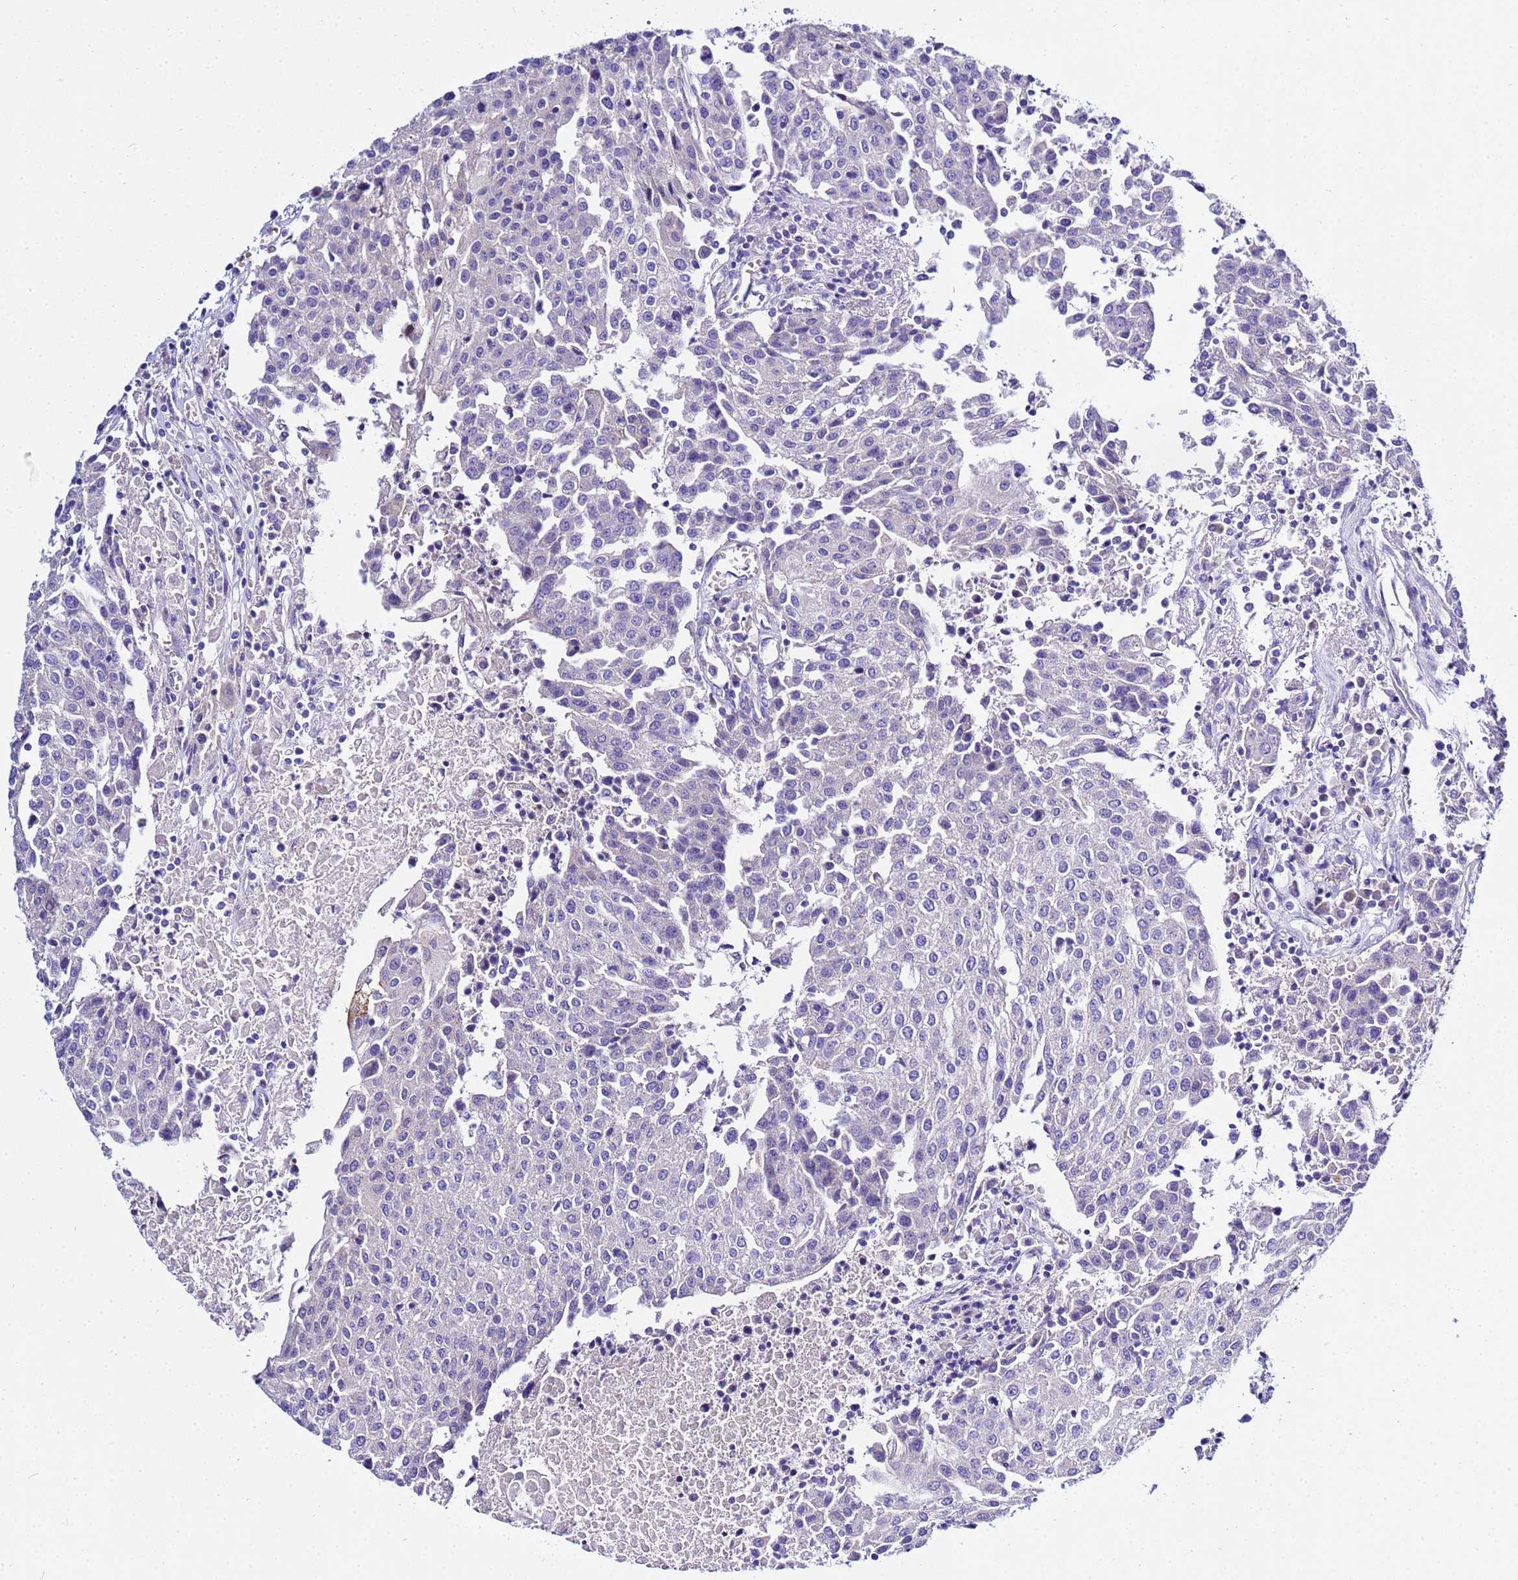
{"staining": {"intensity": "negative", "quantity": "none", "location": "none"}, "tissue": "urothelial cancer", "cell_type": "Tumor cells", "image_type": "cancer", "snomed": [{"axis": "morphology", "description": "Urothelial carcinoma, High grade"}, {"axis": "topography", "description": "Urinary bladder"}], "caption": "The photomicrograph demonstrates no significant expression in tumor cells of urothelial cancer. (IHC, brightfield microscopy, high magnification).", "gene": "USP18", "patient": {"sex": "female", "age": 85}}